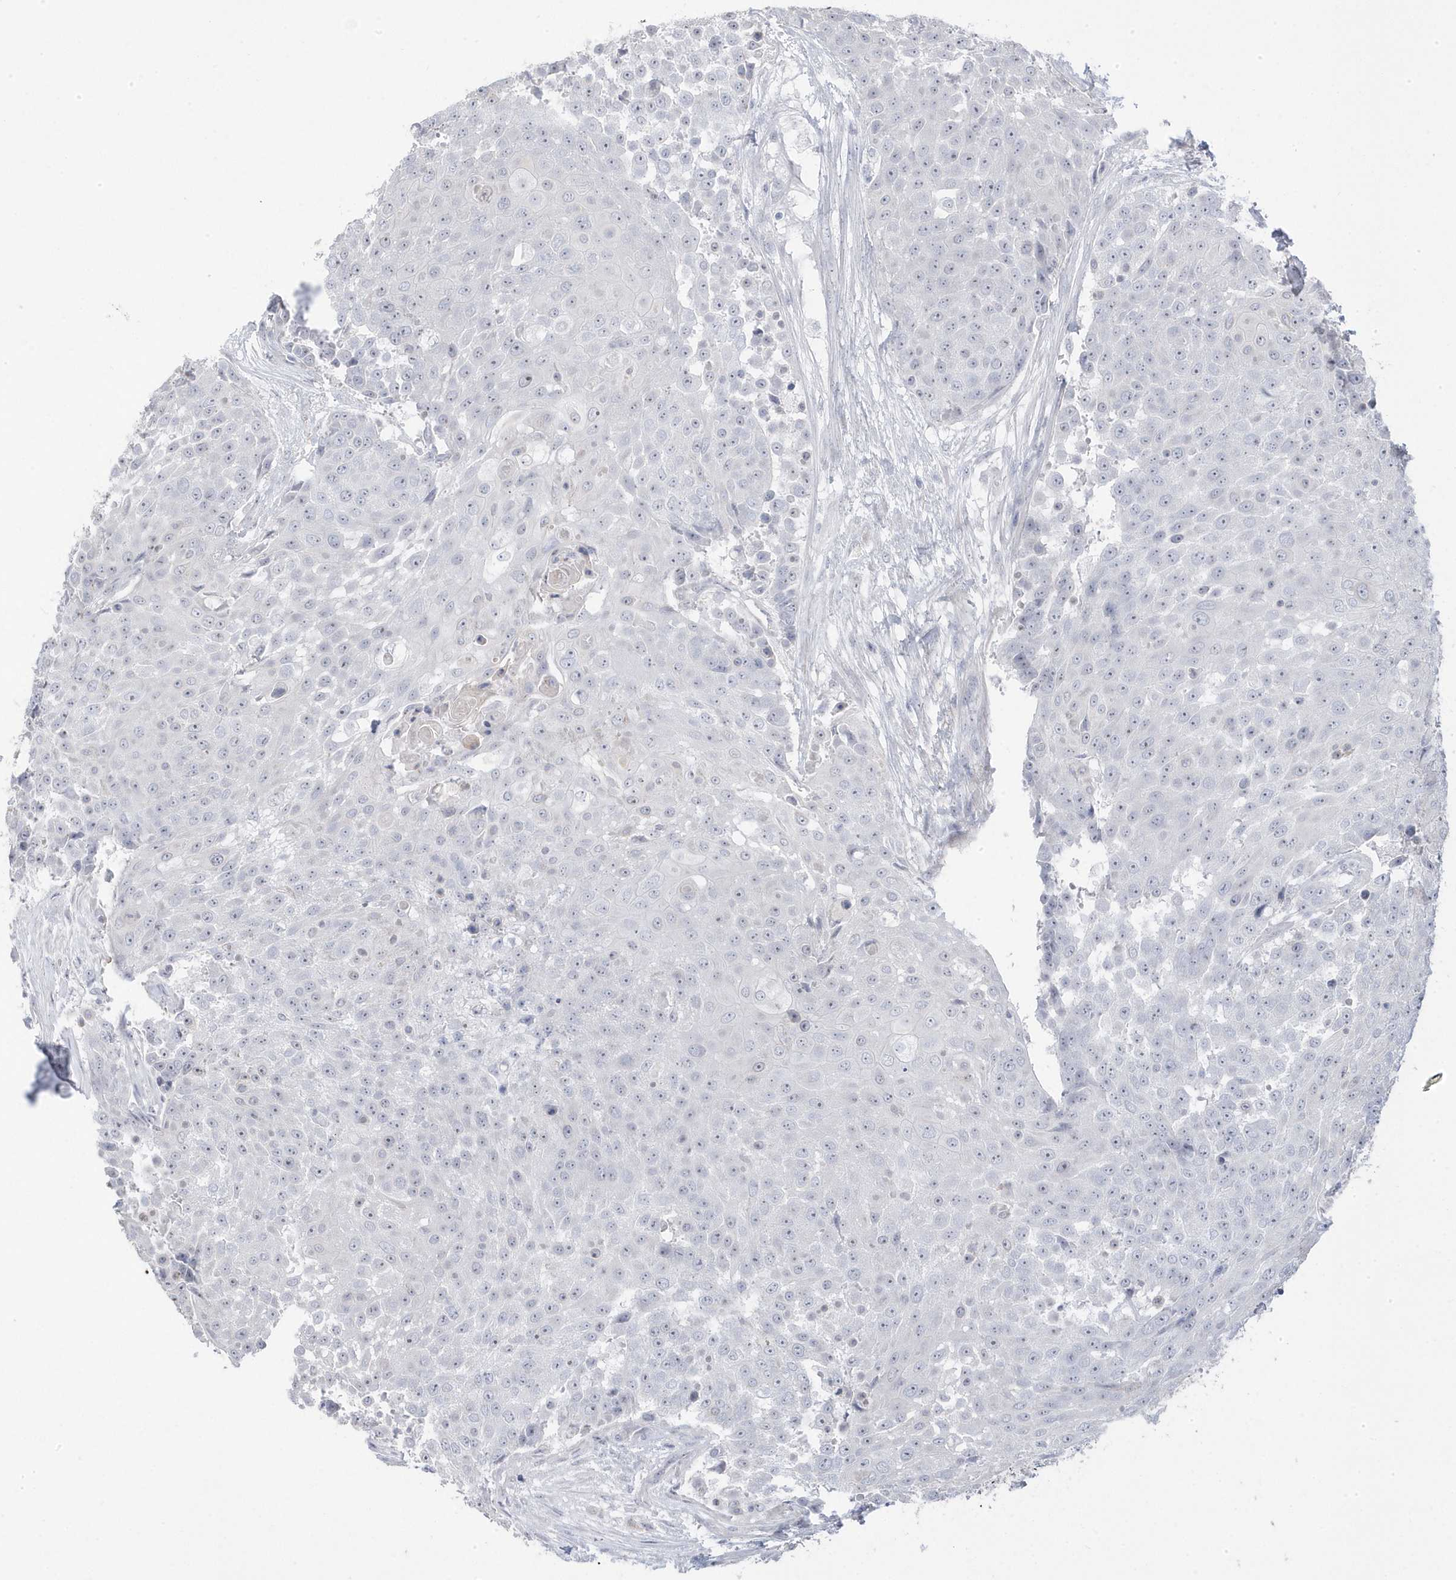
{"staining": {"intensity": "negative", "quantity": "none", "location": "none"}, "tissue": "urothelial cancer", "cell_type": "Tumor cells", "image_type": "cancer", "snomed": [{"axis": "morphology", "description": "Urothelial carcinoma, High grade"}, {"axis": "topography", "description": "Urinary bladder"}], "caption": "IHC image of neoplastic tissue: urothelial cancer stained with DAB (3,3'-diaminobenzidine) shows no significant protein staining in tumor cells.", "gene": "GTPBP6", "patient": {"sex": "female", "age": 63}}